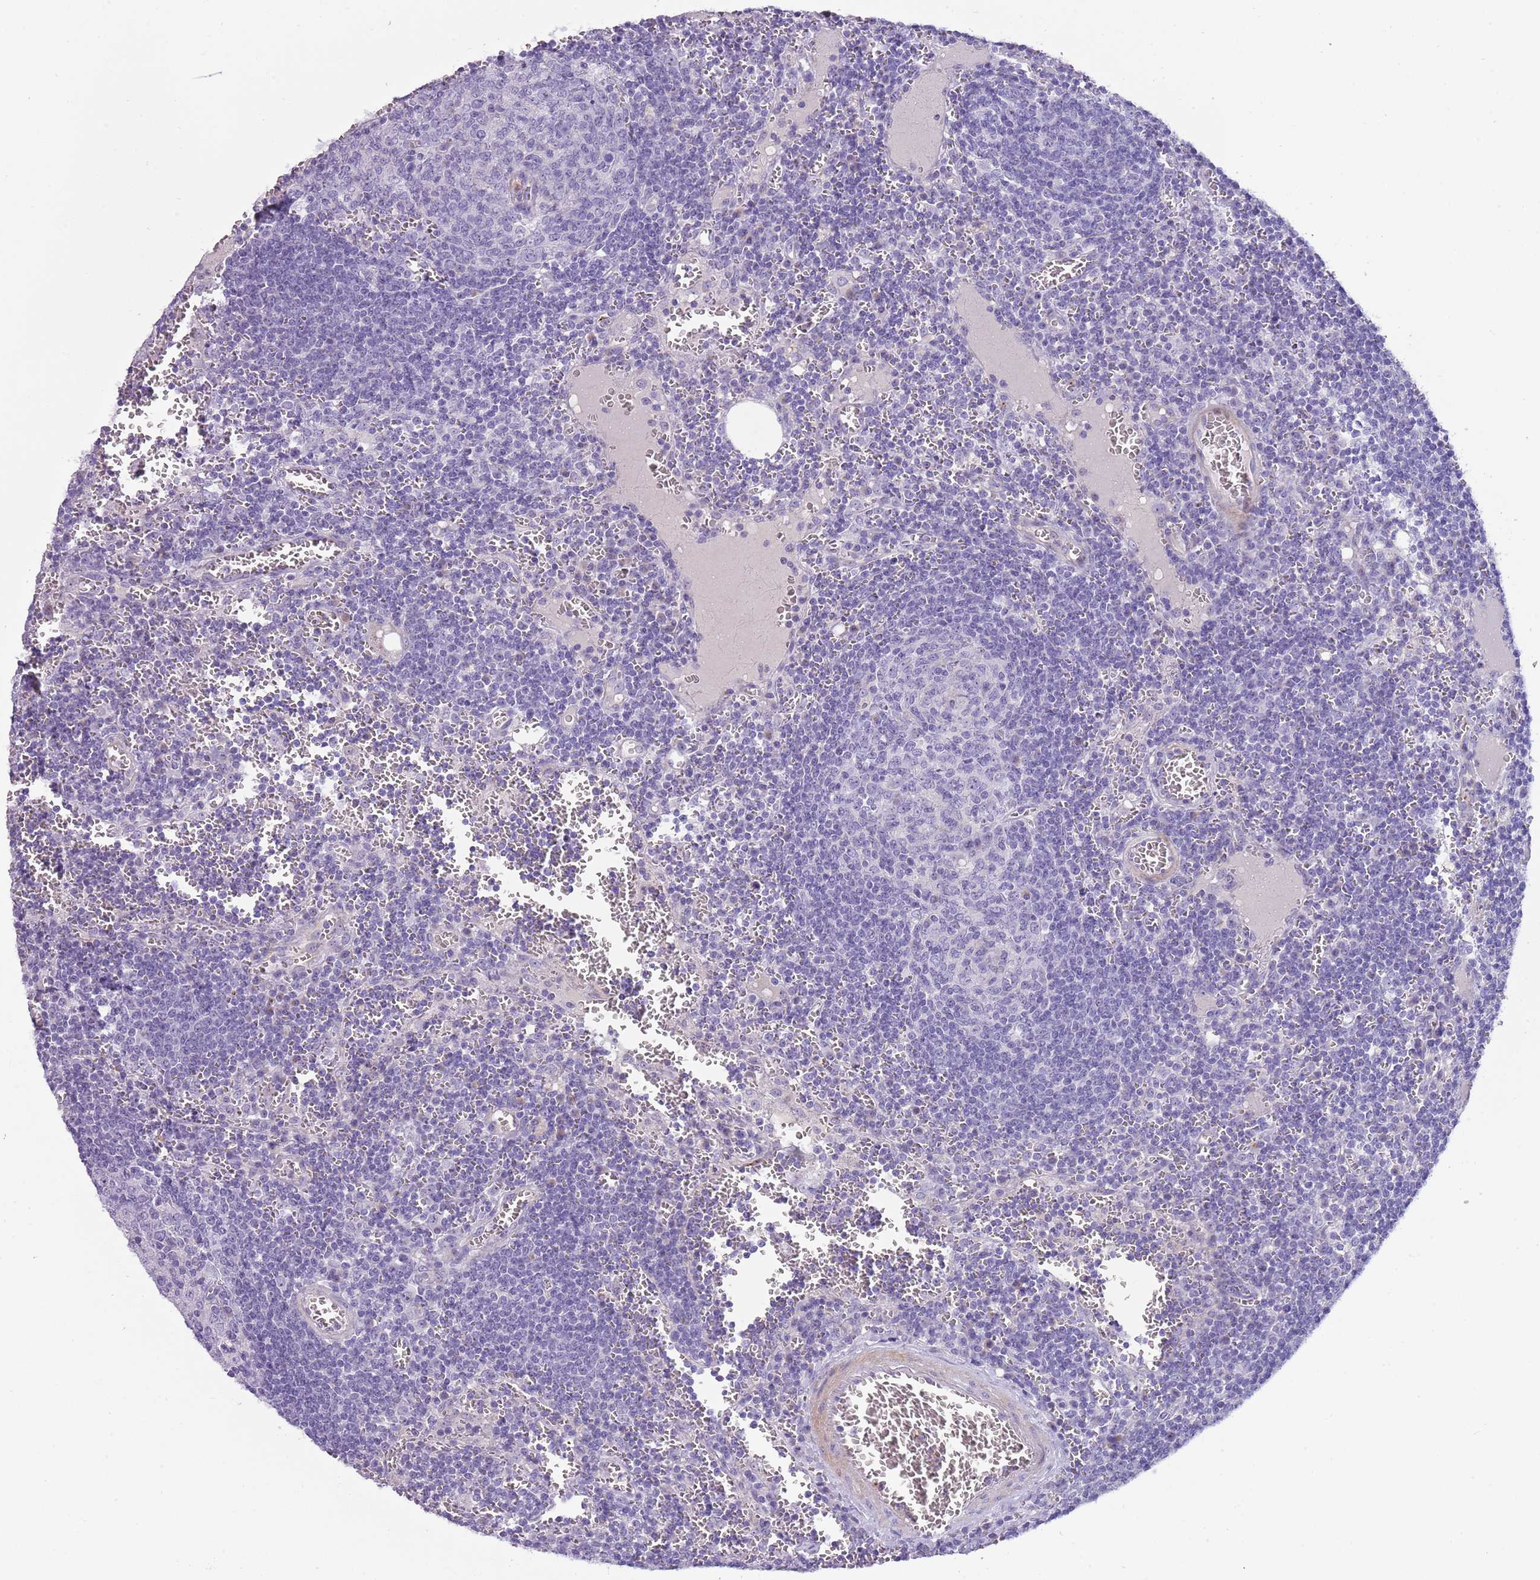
{"staining": {"intensity": "negative", "quantity": "none", "location": "none"}, "tissue": "lymph node", "cell_type": "Germinal center cells", "image_type": "normal", "snomed": [{"axis": "morphology", "description": "Normal tissue, NOS"}, {"axis": "topography", "description": "Lymph node"}], "caption": "The immunohistochemistry image has no significant expression in germinal center cells of lymph node. The staining is performed using DAB (3,3'-diaminobenzidine) brown chromogen with nuclei counter-stained in using hematoxylin.", "gene": "NBPF4", "patient": {"sex": "female", "age": 73}}